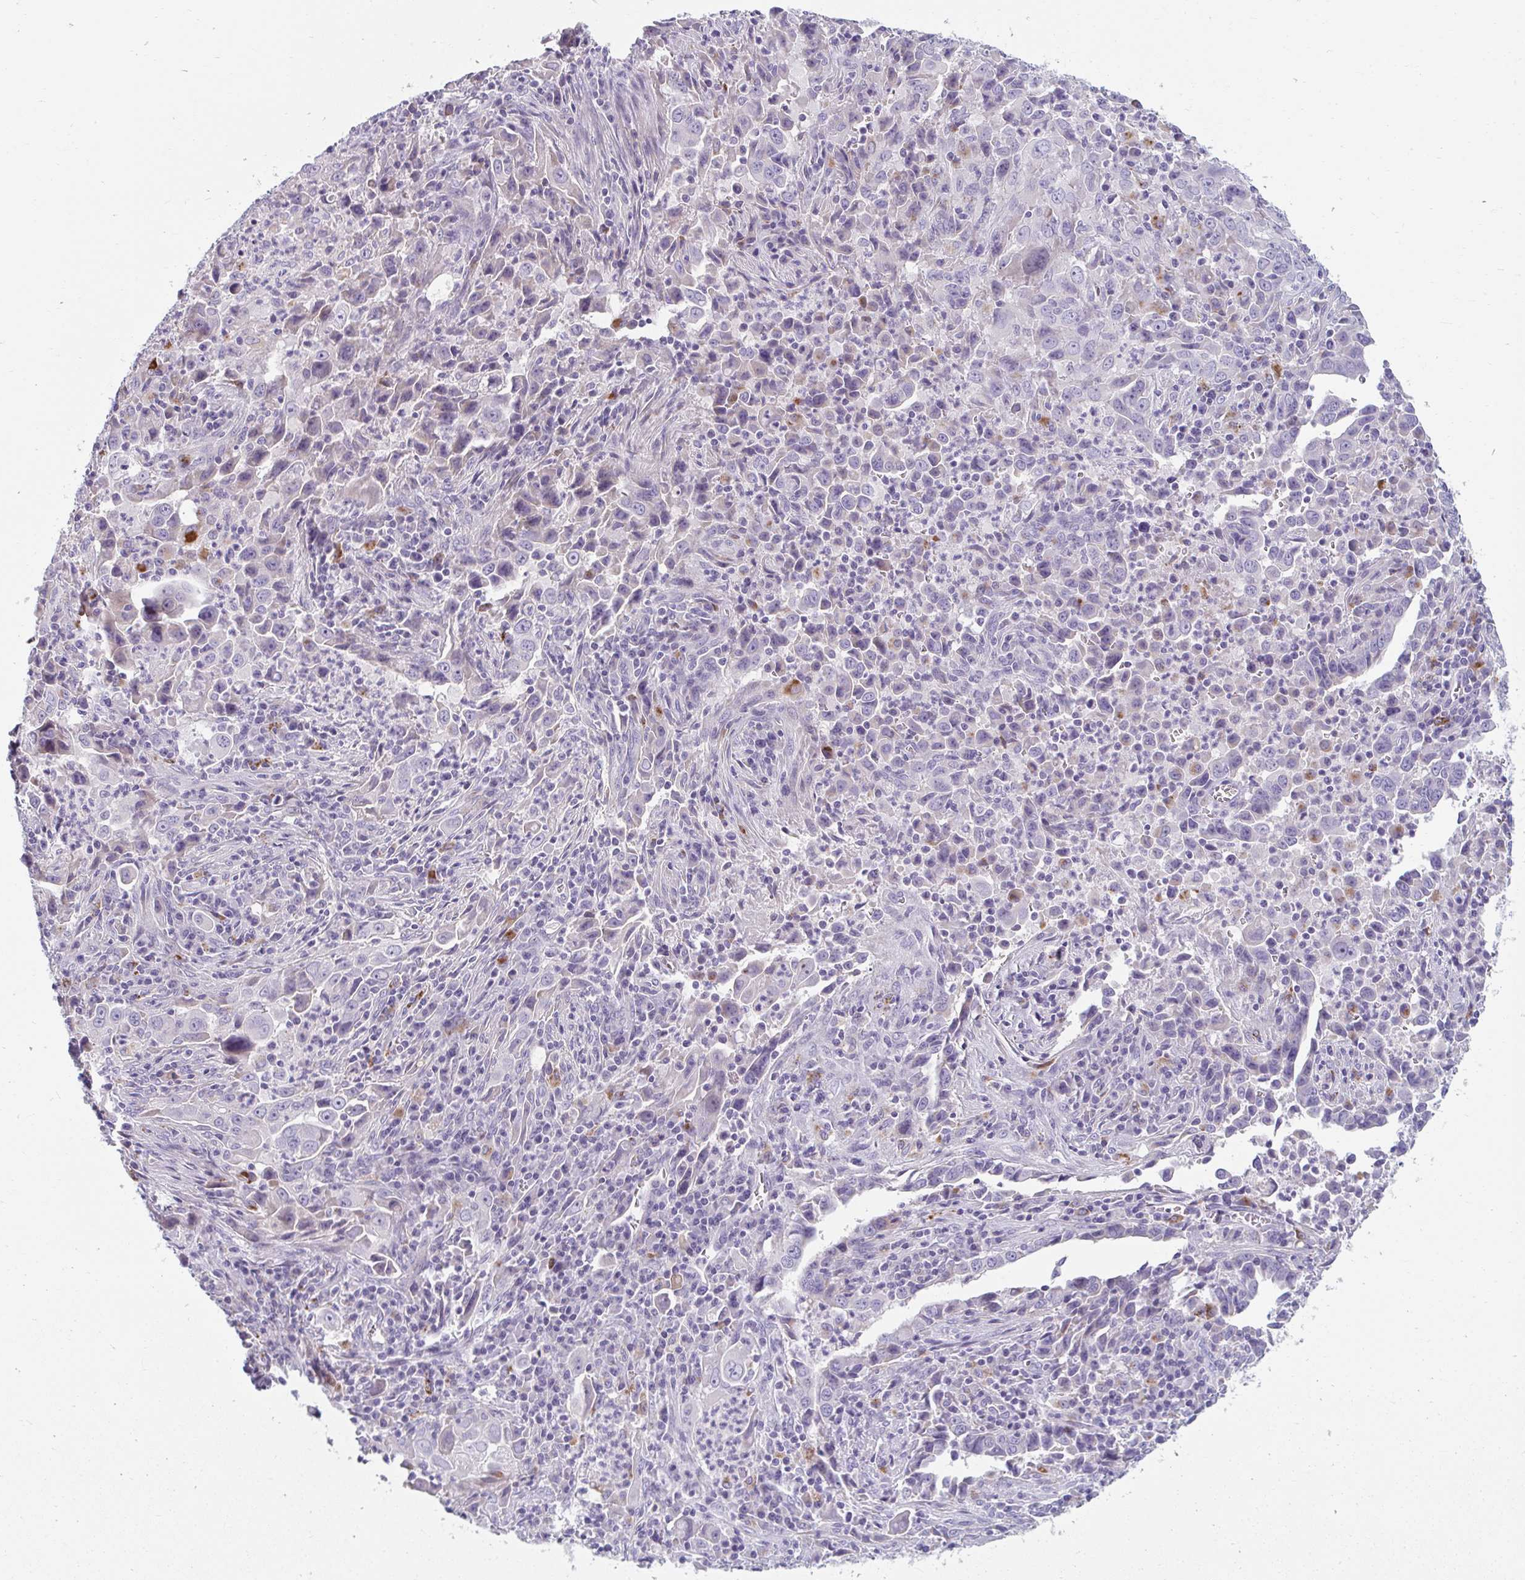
{"staining": {"intensity": "negative", "quantity": "none", "location": "none"}, "tissue": "lung cancer", "cell_type": "Tumor cells", "image_type": "cancer", "snomed": [{"axis": "morphology", "description": "Adenocarcinoma, NOS"}, {"axis": "topography", "description": "Lung"}], "caption": "Immunohistochemistry (IHC) image of lung cancer (adenocarcinoma) stained for a protein (brown), which displays no expression in tumor cells.", "gene": "EIF1AD", "patient": {"sex": "male", "age": 67}}